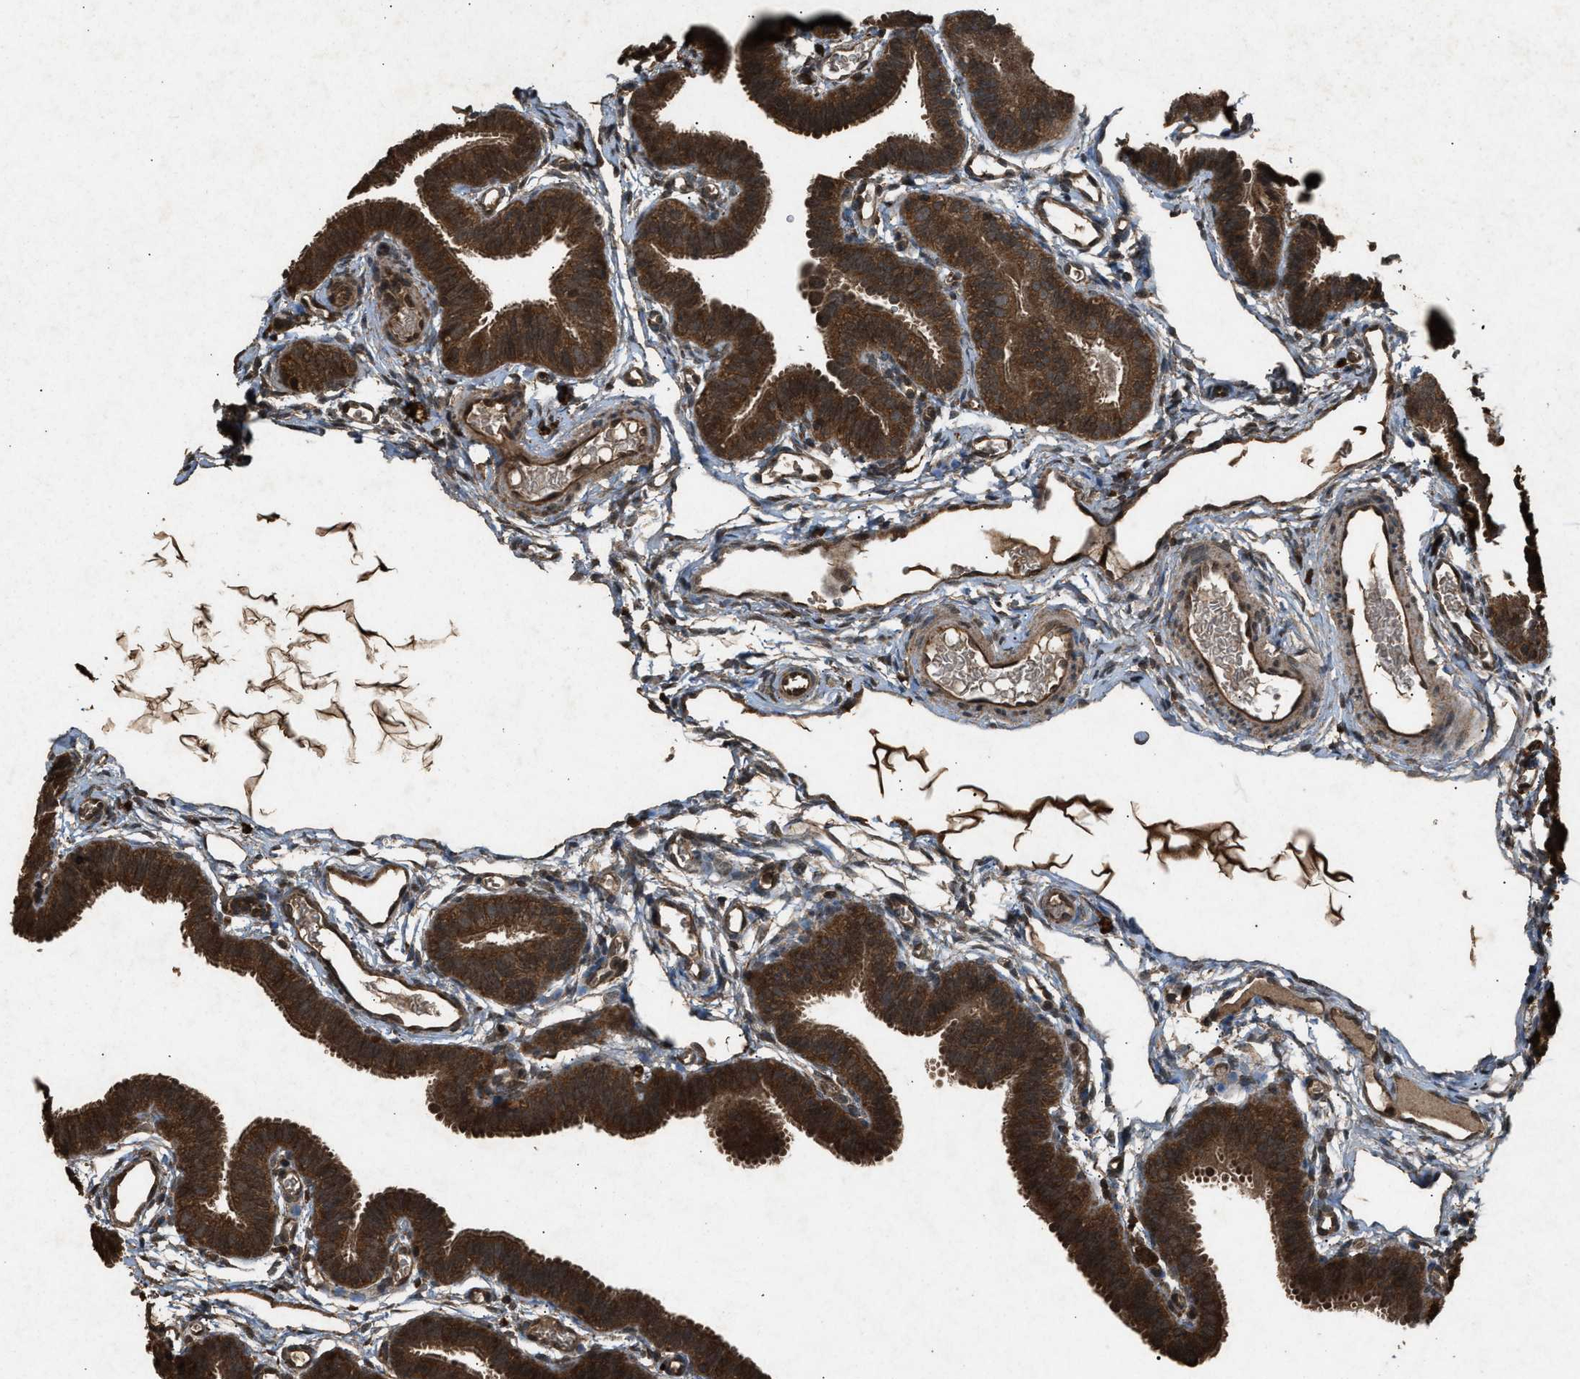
{"staining": {"intensity": "strong", "quantity": ">75%", "location": "cytoplasmic/membranous"}, "tissue": "fallopian tube", "cell_type": "Glandular cells", "image_type": "normal", "snomed": [{"axis": "morphology", "description": "Normal tissue, NOS"}, {"axis": "topography", "description": "Fallopian tube"}, {"axis": "topography", "description": "Placenta"}], "caption": "Normal fallopian tube shows strong cytoplasmic/membranous staining in about >75% of glandular cells, visualized by immunohistochemistry. (brown staining indicates protein expression, while blue staining denotes nuclei).", "gene": "OAS1", "patient": {"sex": "female", "age": 34}}